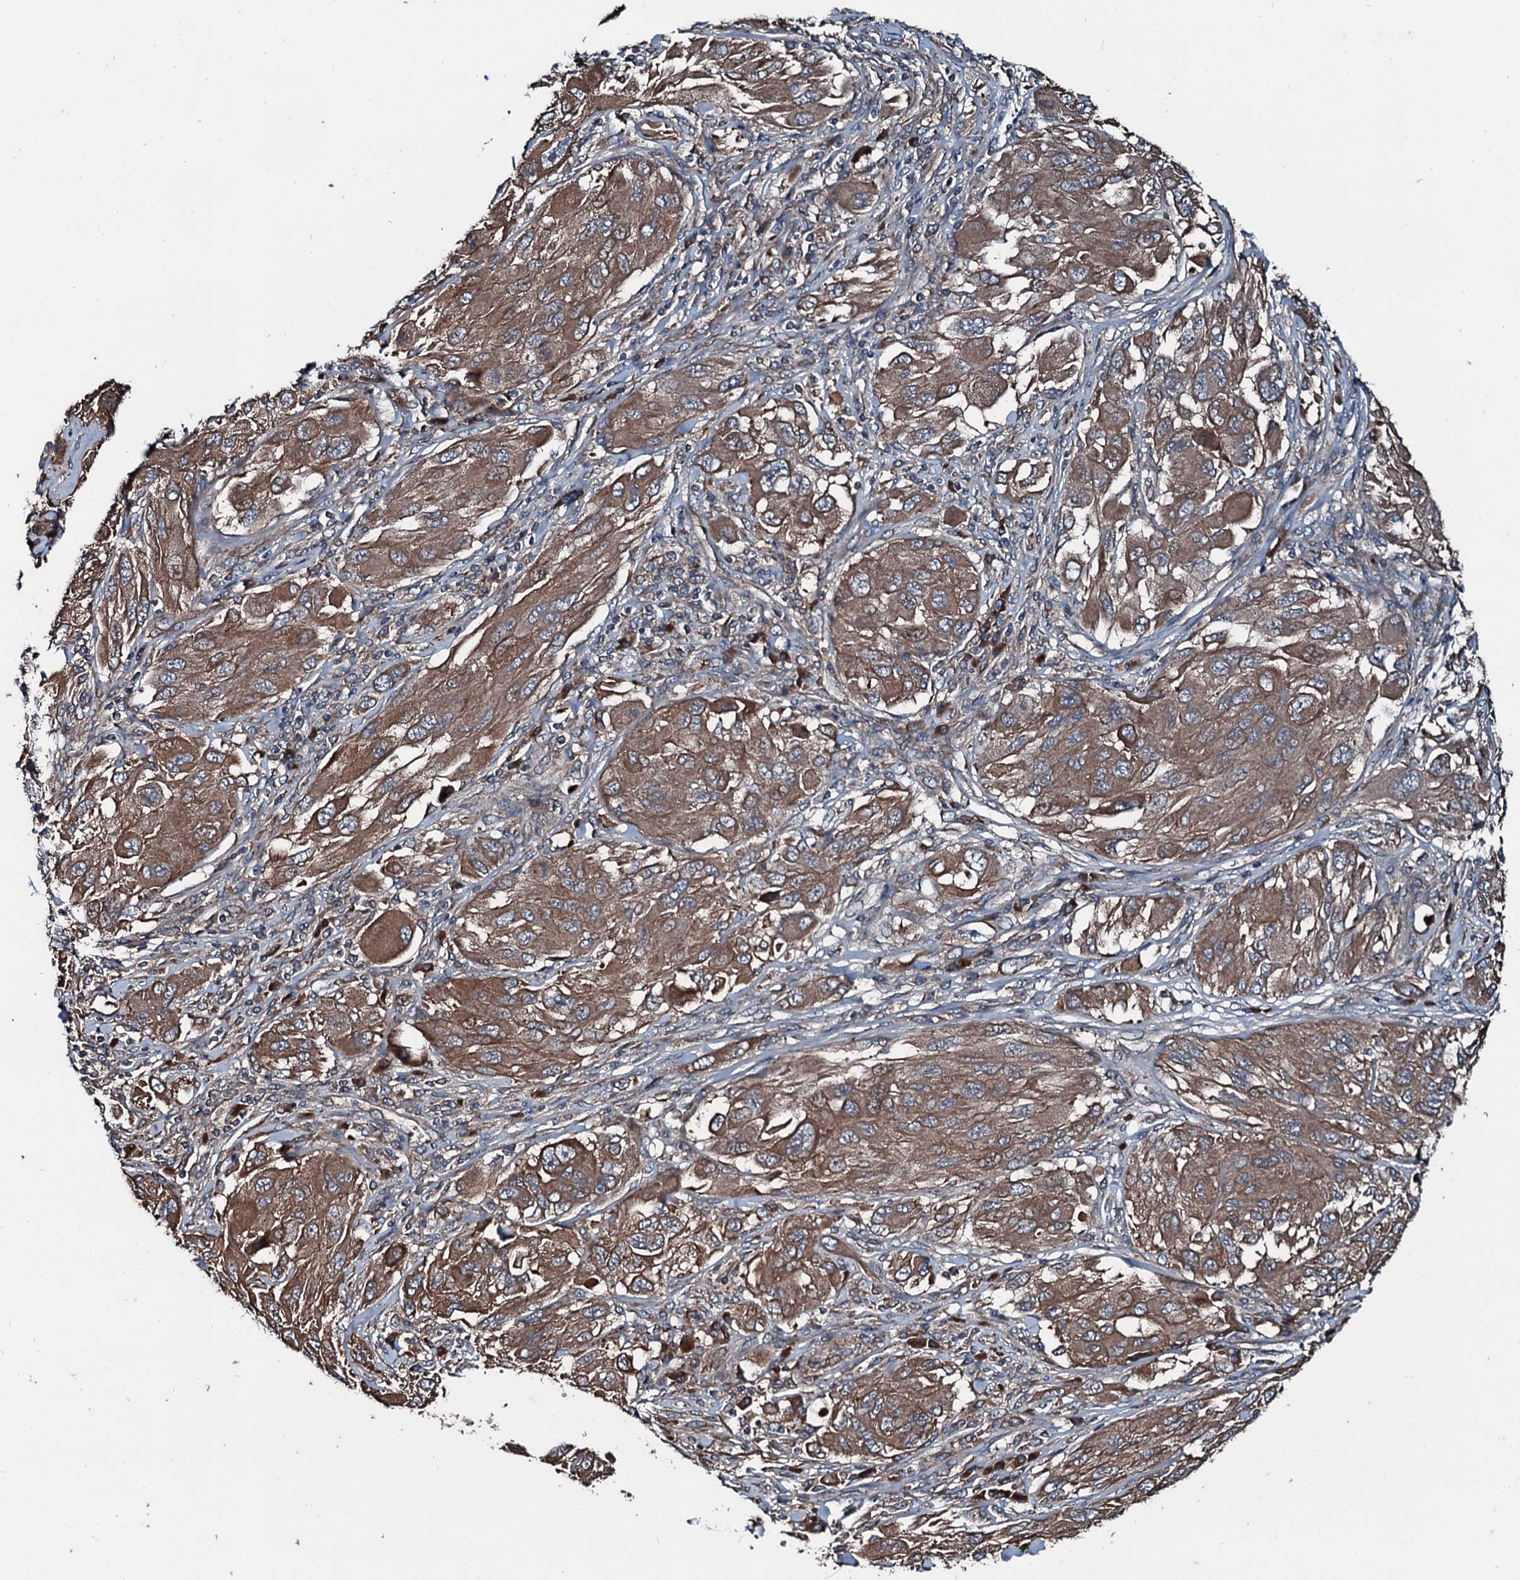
{"staining": {"intensity": "moderate", "quantity": ">75%", "location": "cytoplasmic/membranous"}, "tissue": "melanoma", "cell_type": "Tumor cells", "image_type": "cancer", "snomed": [{"axis": "morphology", "description": "Malignant melanoma, NOS"}, {"axis": "topography", "description": "Skin"}], "caption": "An immunohistochemistry photomicrograph of neoplastic tissue is shown. Protein staining in brown shows moderate cytoplasmic/membranous positivity in malignant melanoma within tumor cells. (Stains: DAB in brown, nuclei in blue, Microscopy: brightfield microscopy at high magnification).", "gene": "AARS1", "patient": {"sex": "female", "age": 91}}